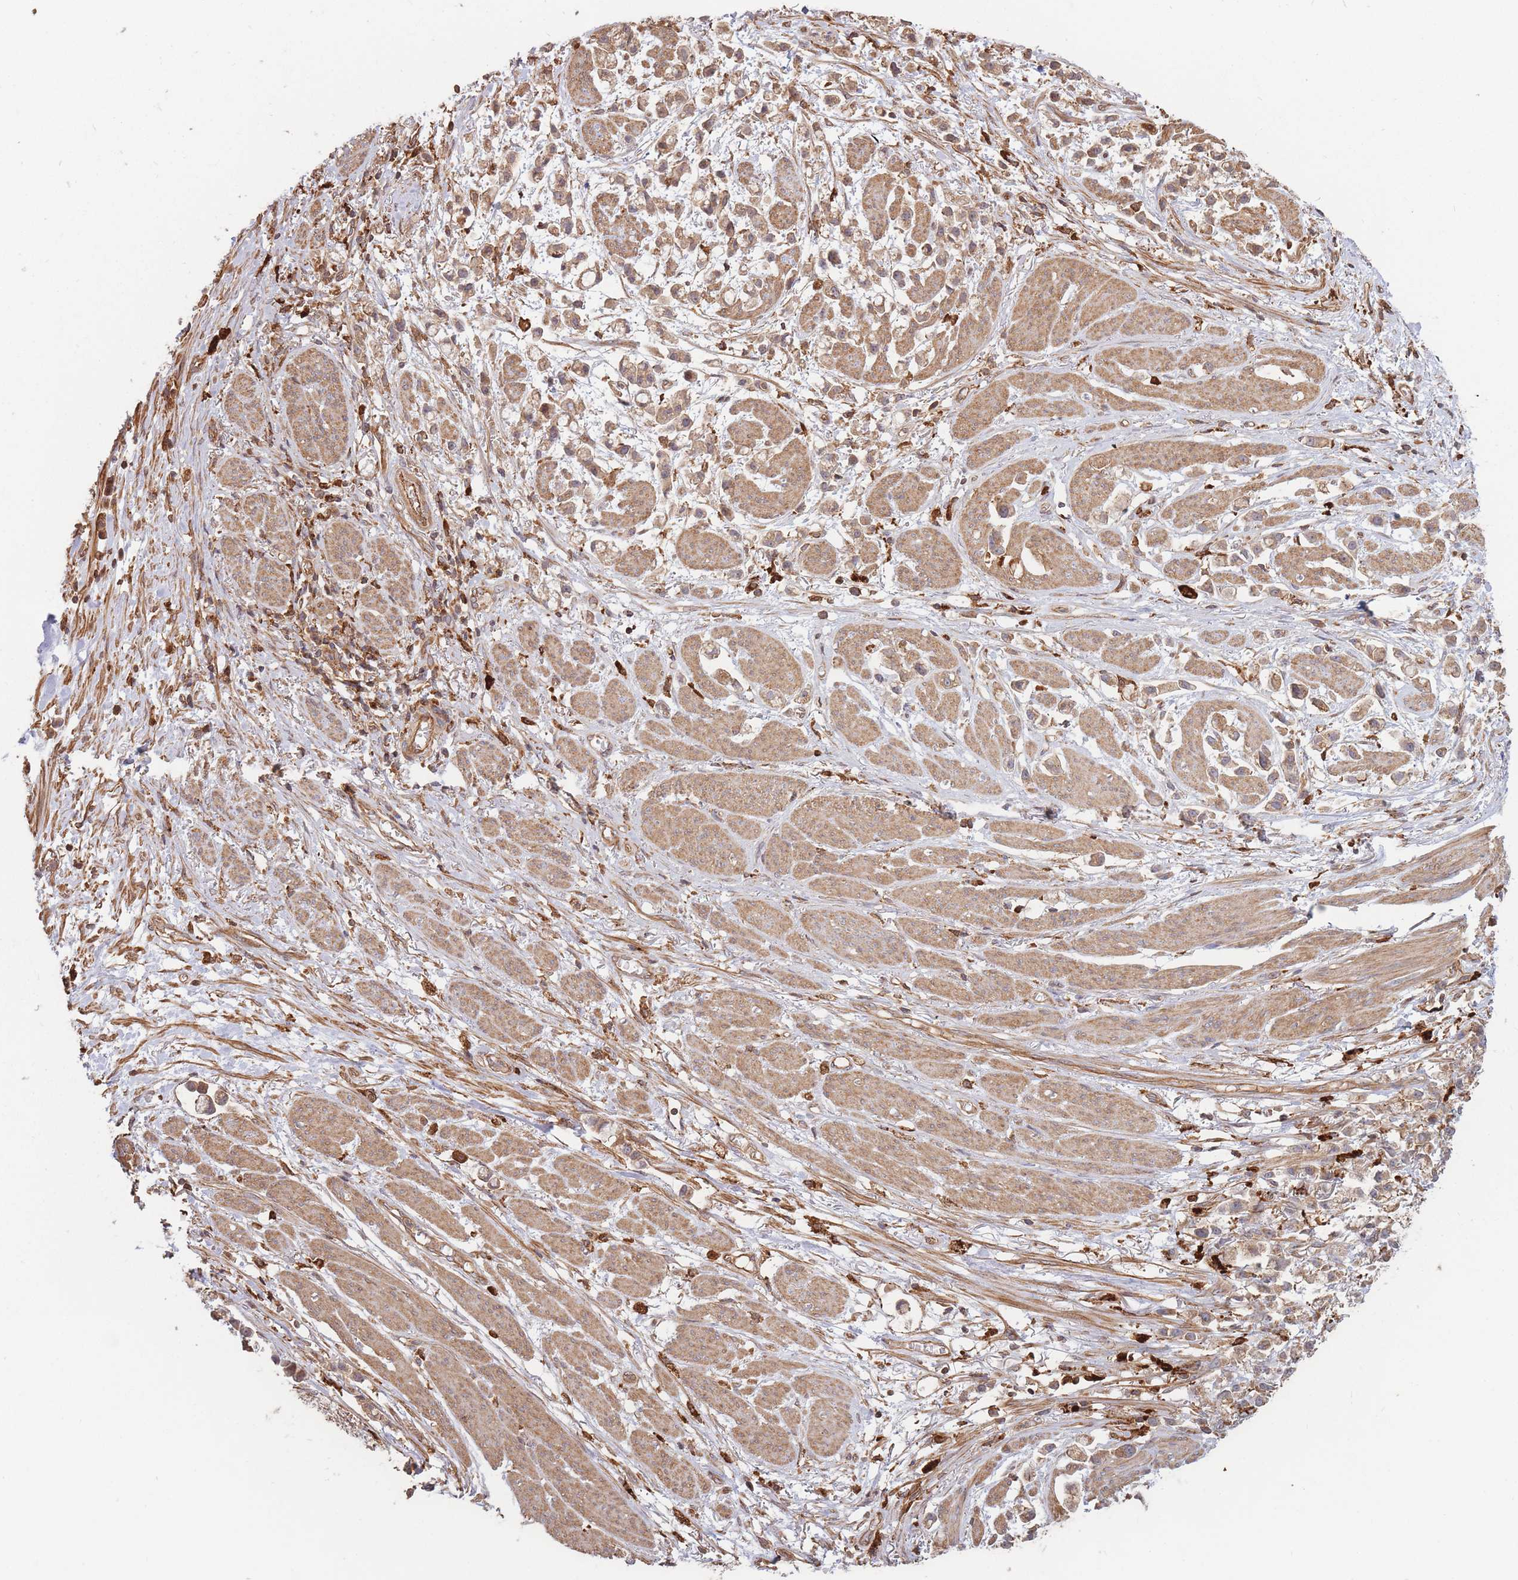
{"staining": {"intensity": "moderate", "quantity": ">75%", "location": "cytoplasmic/membranous"}, "tissue": "stomach cancer", "cell_type": "Tumor cells", "image_type": "cancer", "snomed": [{"axis": "morphology", "description": "Adenocarcinoma, NOS"}, {"axis": "topography", "description": "Stomach"}], "caption": "A medium amount of moderate cytoplasmic/membranous expression is appreciated in approximately >75% of tumor cells in stomach adenocarcinoma tissue.", "gene": "RASSF2", "patient": {"sex": "female", "age": 81}}